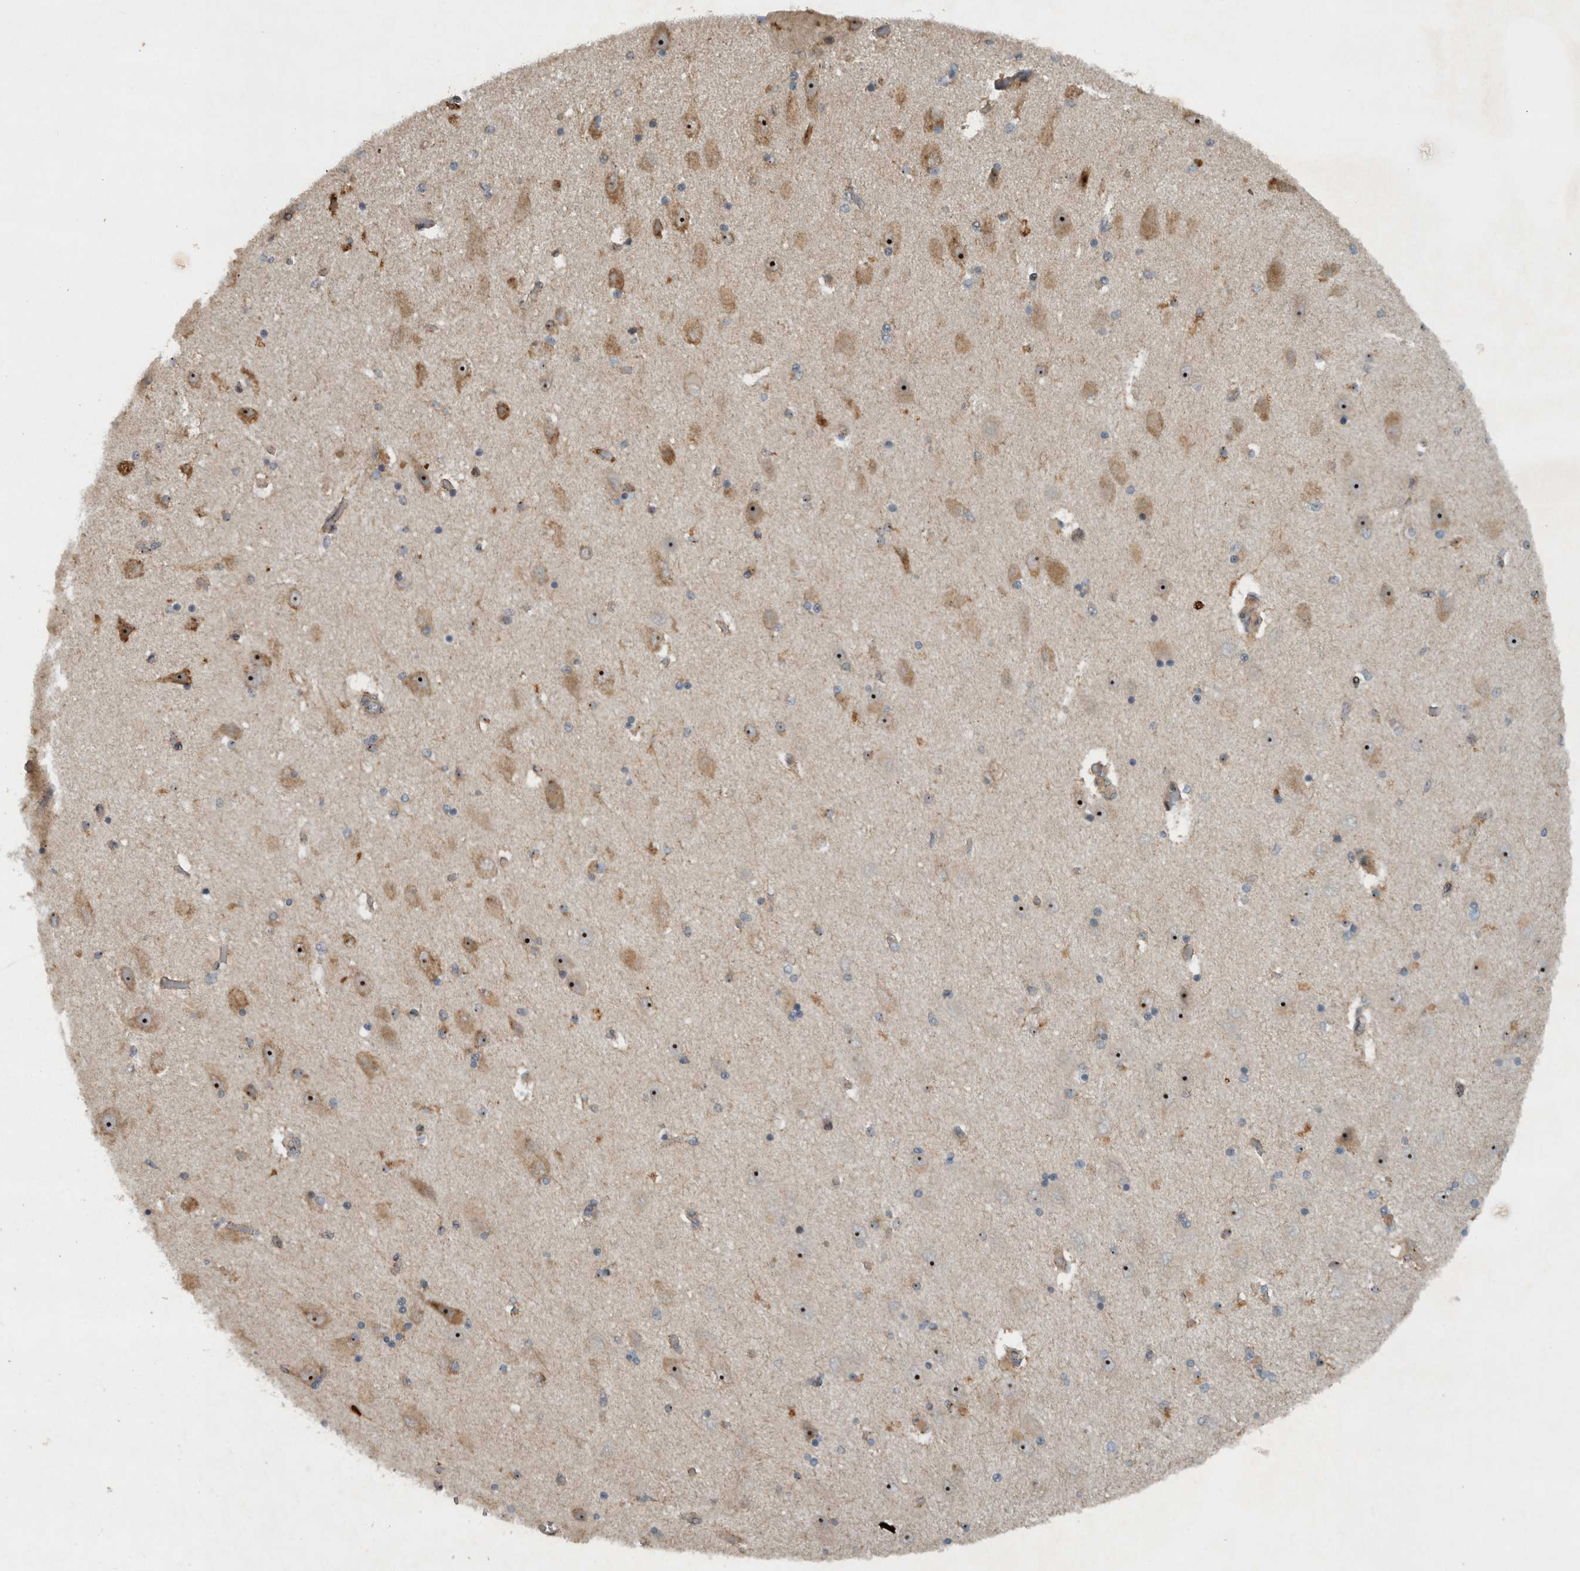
{"staining": {"intensity": "moderate", "quantity": "<25%", "location": "cytoplasmic/membranous"}, "tissue": "hippocampus", "cell_type": "Glial cells", "image_type": "normal", "snomed": [{"axis": "morphology", "description": "Normal tissue, NOS"}, {"axis": "topography", "description": "Hippocampus"}], "caption": "An immunohistochemistry (IHC) micrograph of benign tissue is shown. Protein staining in brown highlights moderate cytoplasmic/membranous positivity in hippocampus within glial cells.", "gene": "GPR137B", "patient": {"sex": "female", "age": 54}}